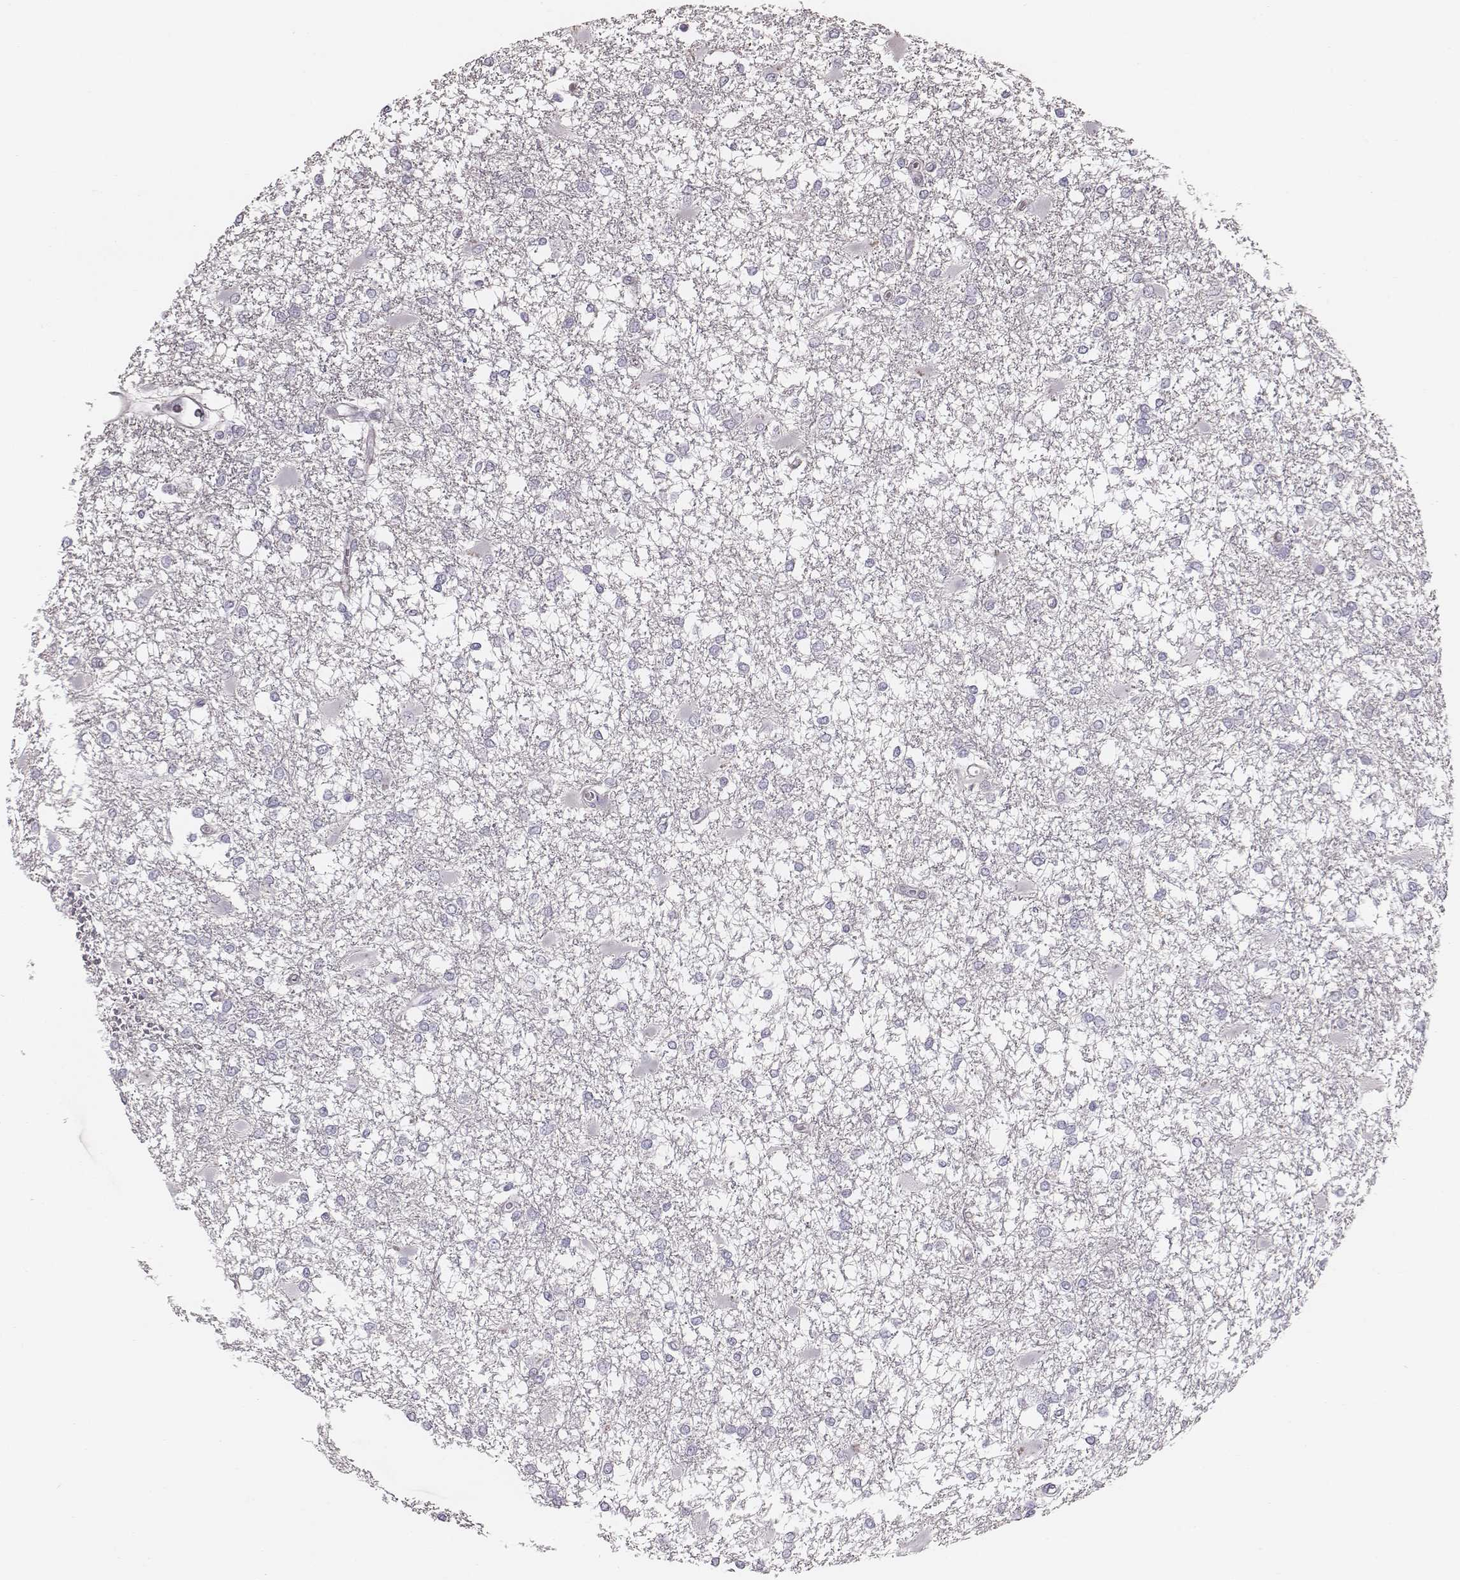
{"staining": {"intensity": "negative", "quantity": "none", "location": "none"}, "tissue": "glioma", "cell_type": "Tumor cells", "image_type": "cancer", "snomed": [{"axis": "morphology", "description": "Glioma, malignant, High grade"}, {"axis": "topography", "description": "Cerebral cortex"}], "caption": "Immunohistochemical staining of glioma reveals no significant positivity in tumor cells. Brightfield microscopy of IHC stained with DAB (brown) and hematoxylin (blue), captured at high magnification.", "gene": "CACNG4", "patient": {"sex": "male", "age": 79}}